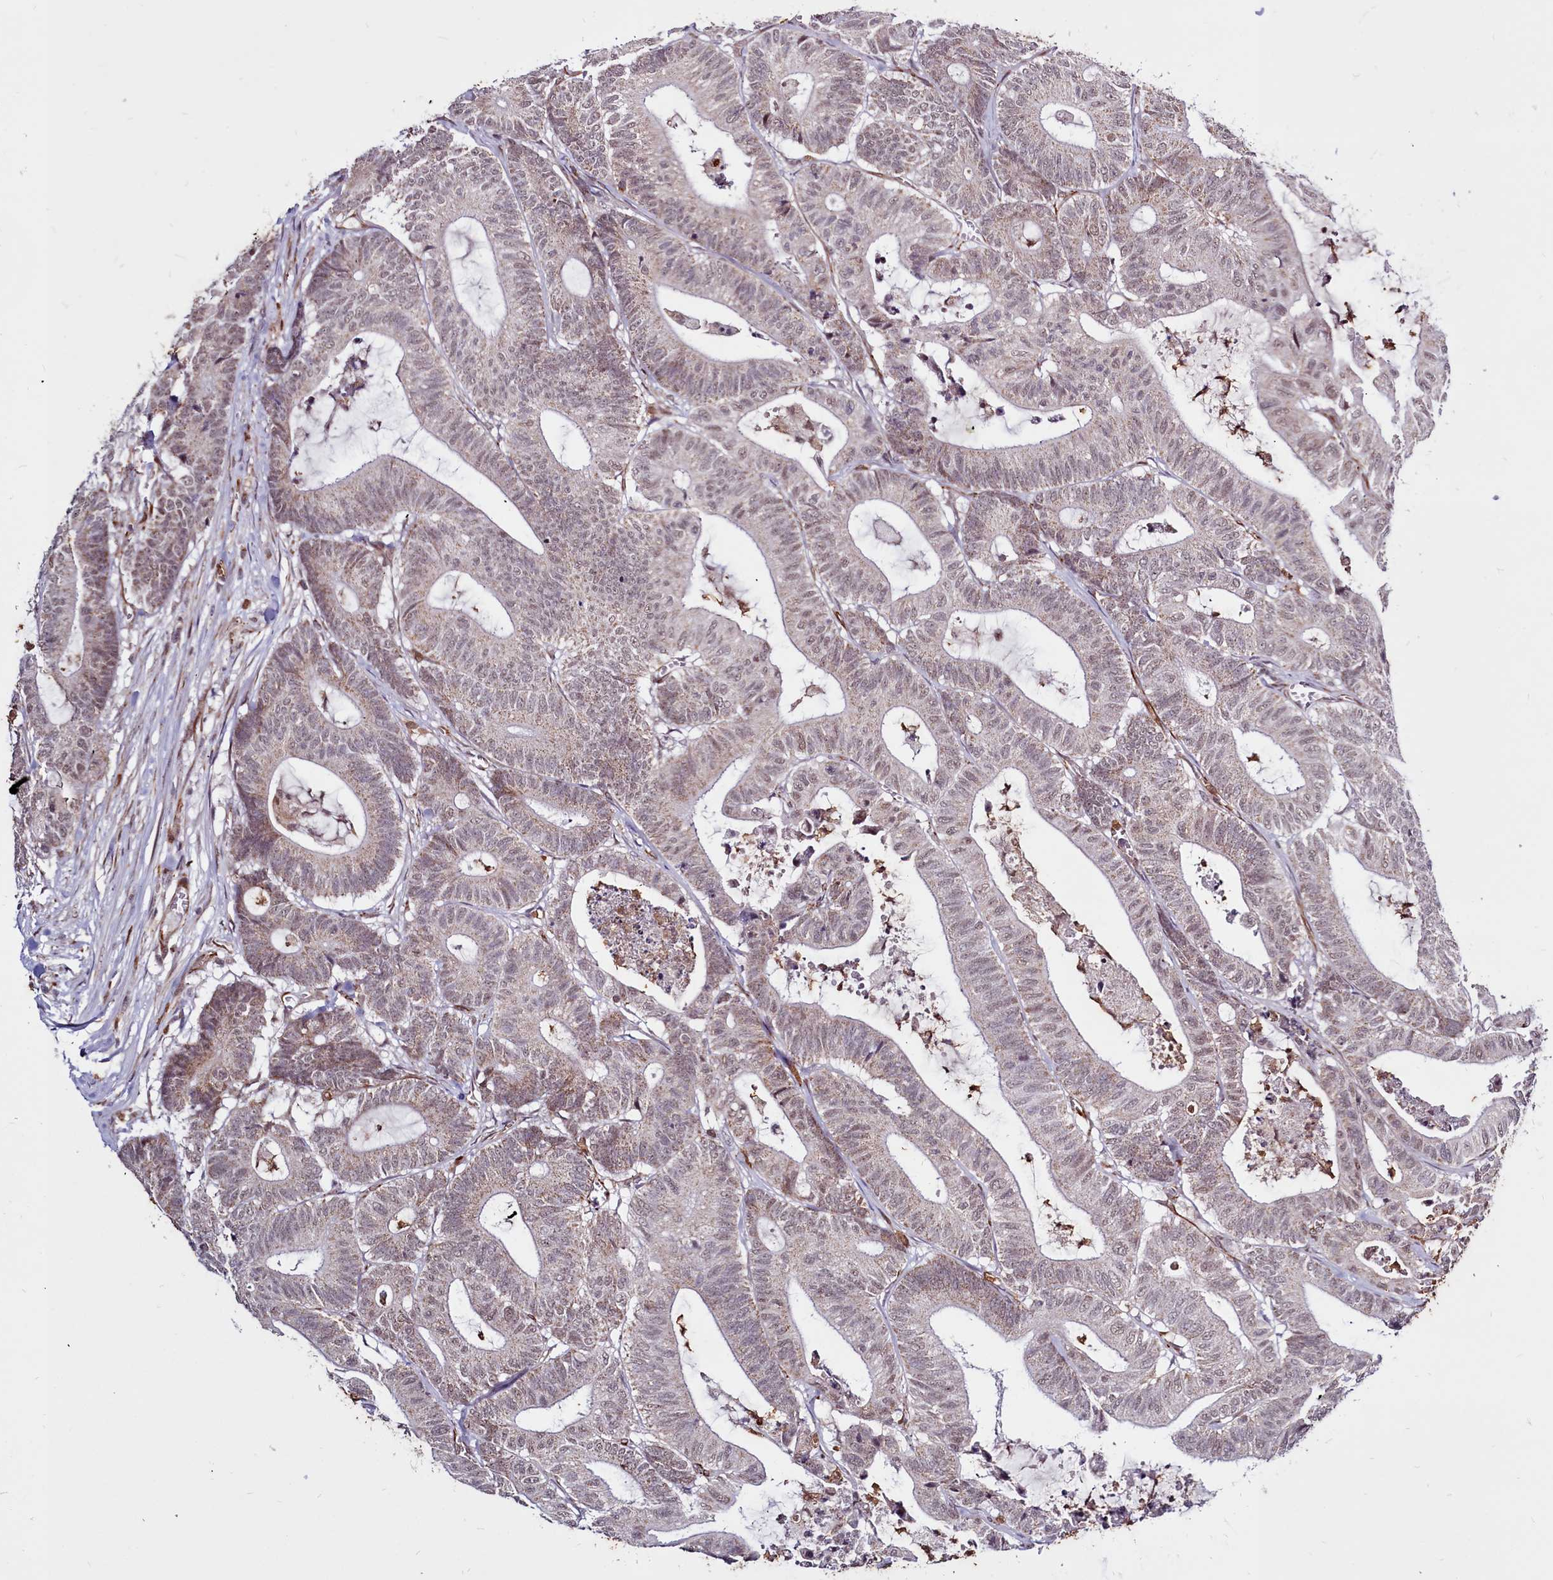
{"staining": {"intensity": "weak", "quantity": "25%-75%", "location": "cytoplasmic/membranous,nuclear"}, "tissue": "colorectal cancer", "cell_type": "Tumor cells", "image_type": "cancer", "snomed": [{"axis": "morphology", "description": "Adenocarcinoma, NOS"}, {"axis": "topography", "description": "Colon"}], "caption": "Brown immunohistochemical staining in human adenocarcinoma (colorectal) exhibits weak cytoplasmic/membranous and nuclear expression in about 25%-75% of tumor cells.", "gene": "CLK3", "patient": {"sex": "female", "age": 84}}